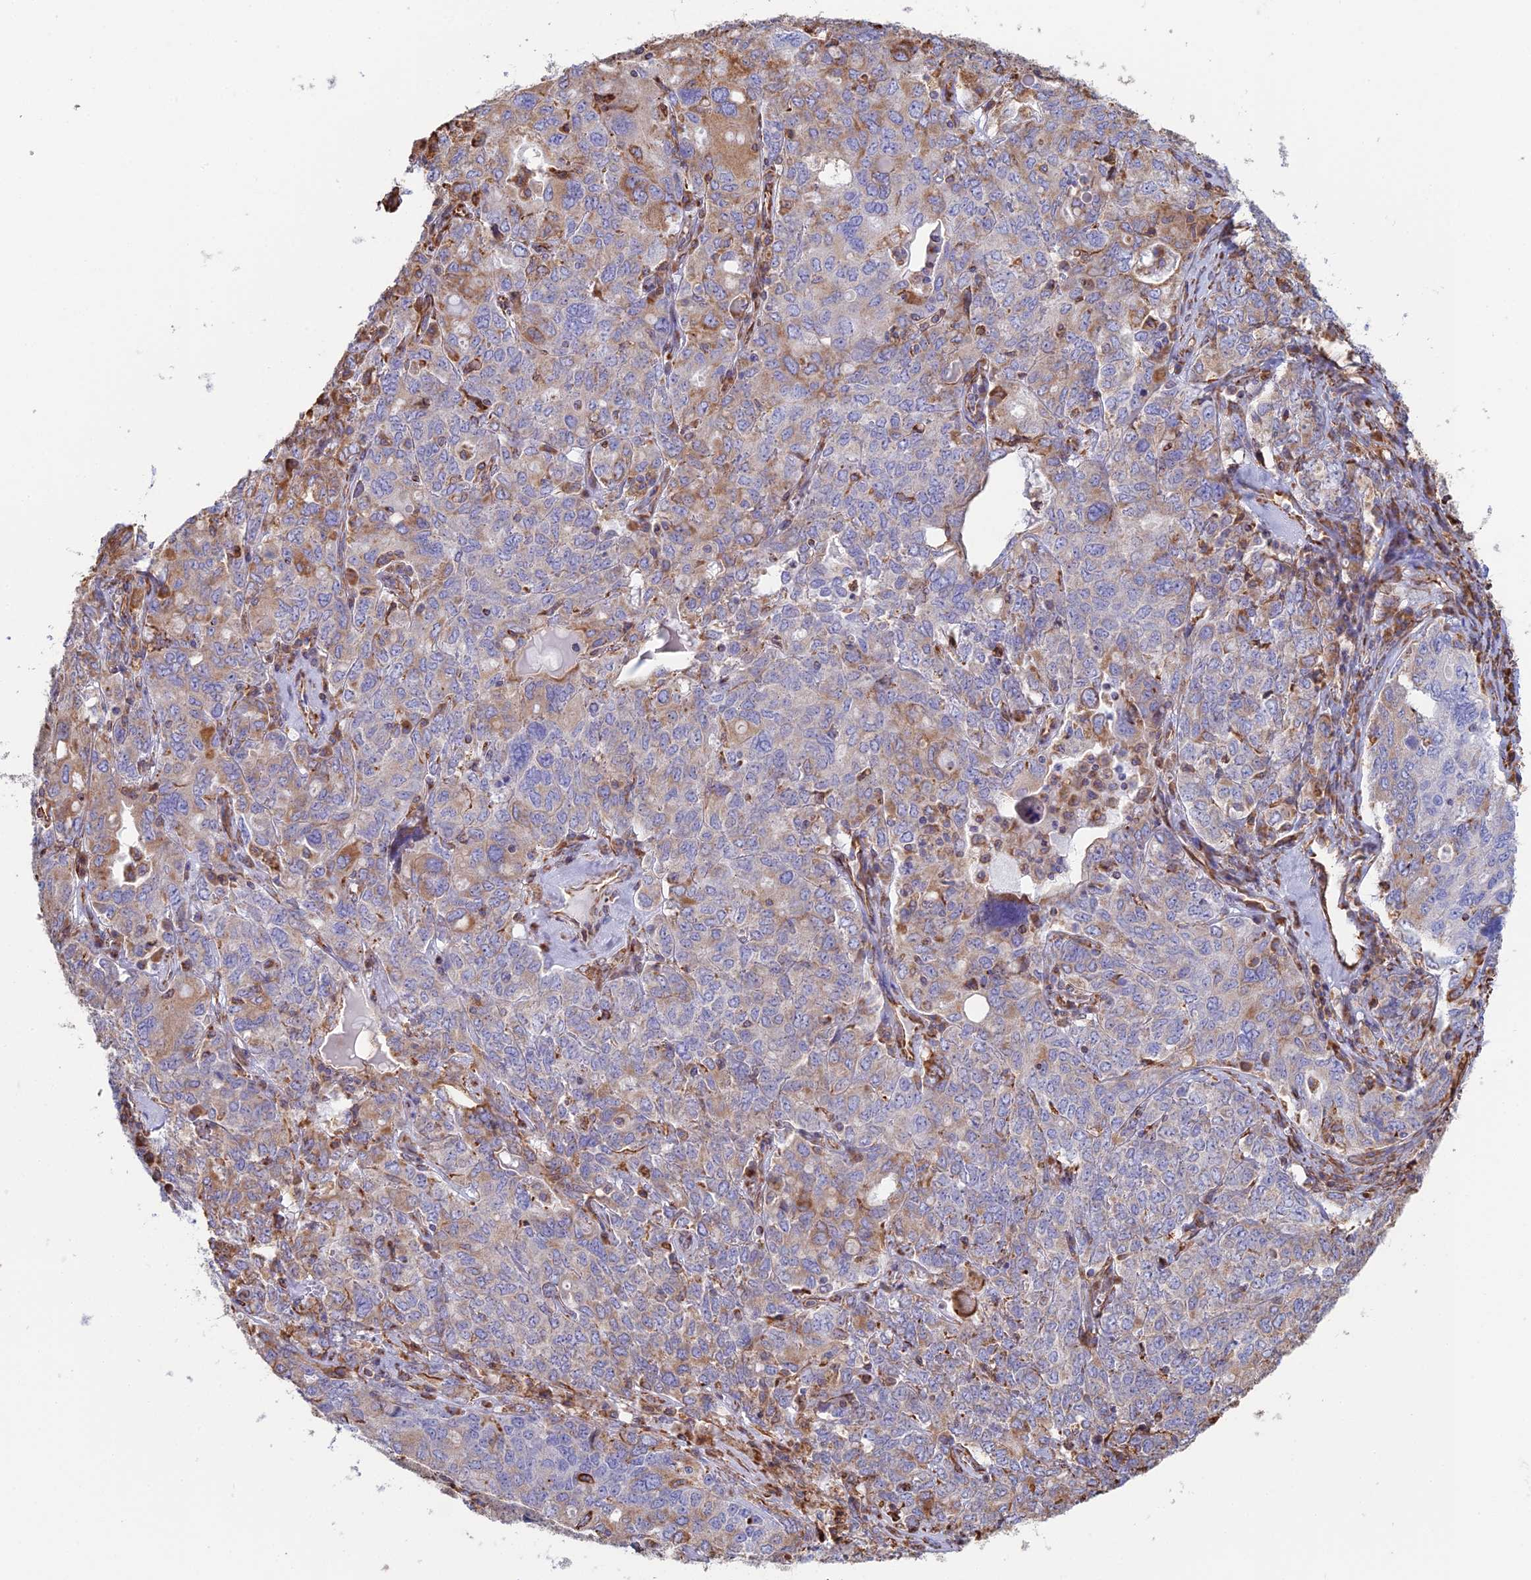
{"staining": {"intensity": "weak", "quantity": "25%-75%", "location": "cytoplasmic/membranous"}, "tissue": "ovarian cancer", "cell_type": "Tumor cells", "image_type": "cancer", "snomed": [{"axis": "morphology", "description": "Carcinoma, endometroid"}, {"axis": "topography", "description": "Ovary"}], "caption": "This is an image of immunohistochemistry (IHC) staining of ovarian endometroid carcinoma, which shows weak staining in the cytoplasmic/membranous of tumor cells.", "gene": "CLVS2", "patient": {"sex": "female", "age": 62}}